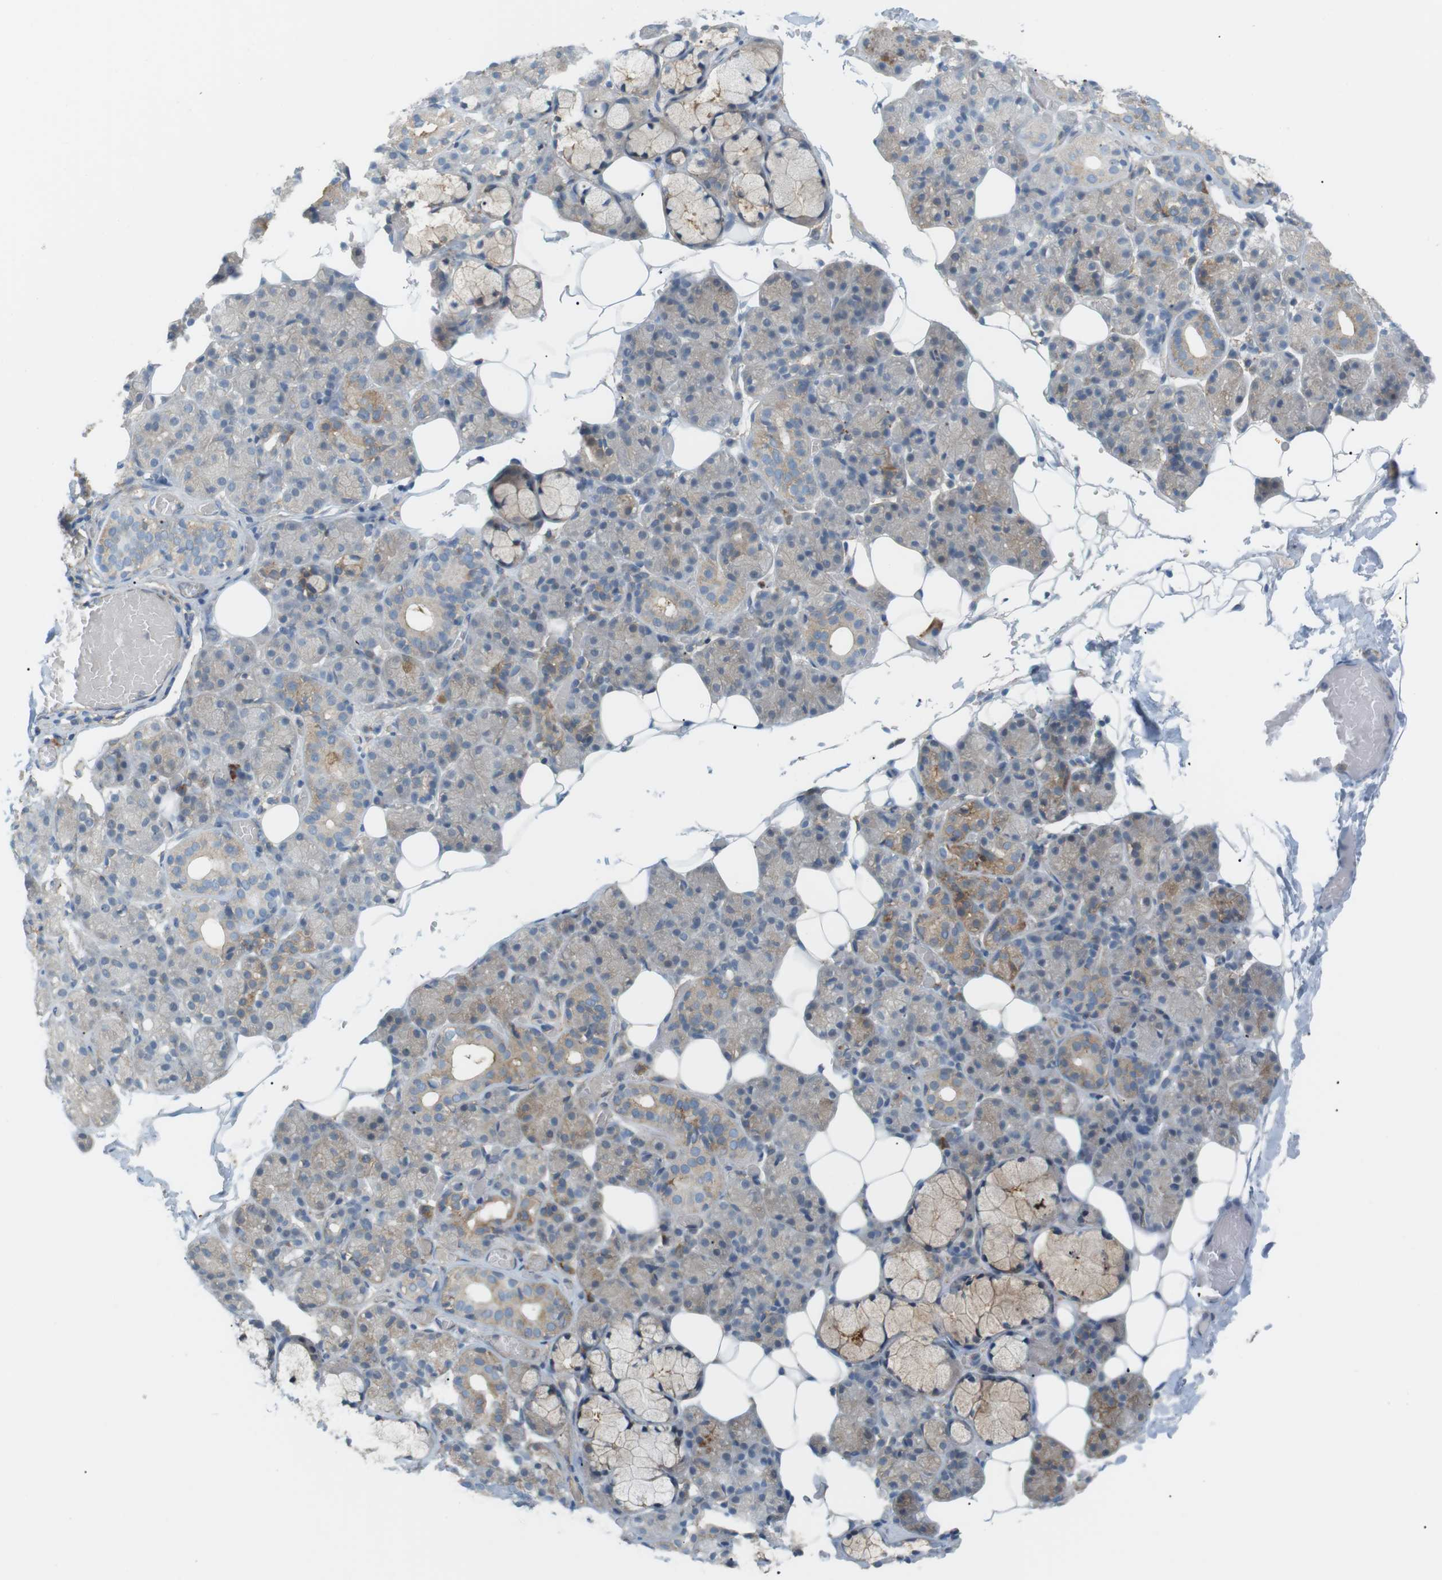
{"staining": {"intensity": "moderate", "quantity": "<25%", "location": "cytoplasmic/membranous"}, "tissue": "salivary gland", "cell_type": "Glandular cells", "image_type": "normal", "snomed": [{"axis": "morphology", "description": "Normal tissue, NOS"}, {"axis": "topography", "description": "Salivary gland"}], "caption": "Salivary gland stained with immunohistochemistry displays moderate cytoplasmic/membranous expression in approximately <25% of glandular cells. (brown staining indicates protein expression, while blue staining denotes nuclei).", "gene": "PEPD", "patient": {"sex": "male", "age": 63}}